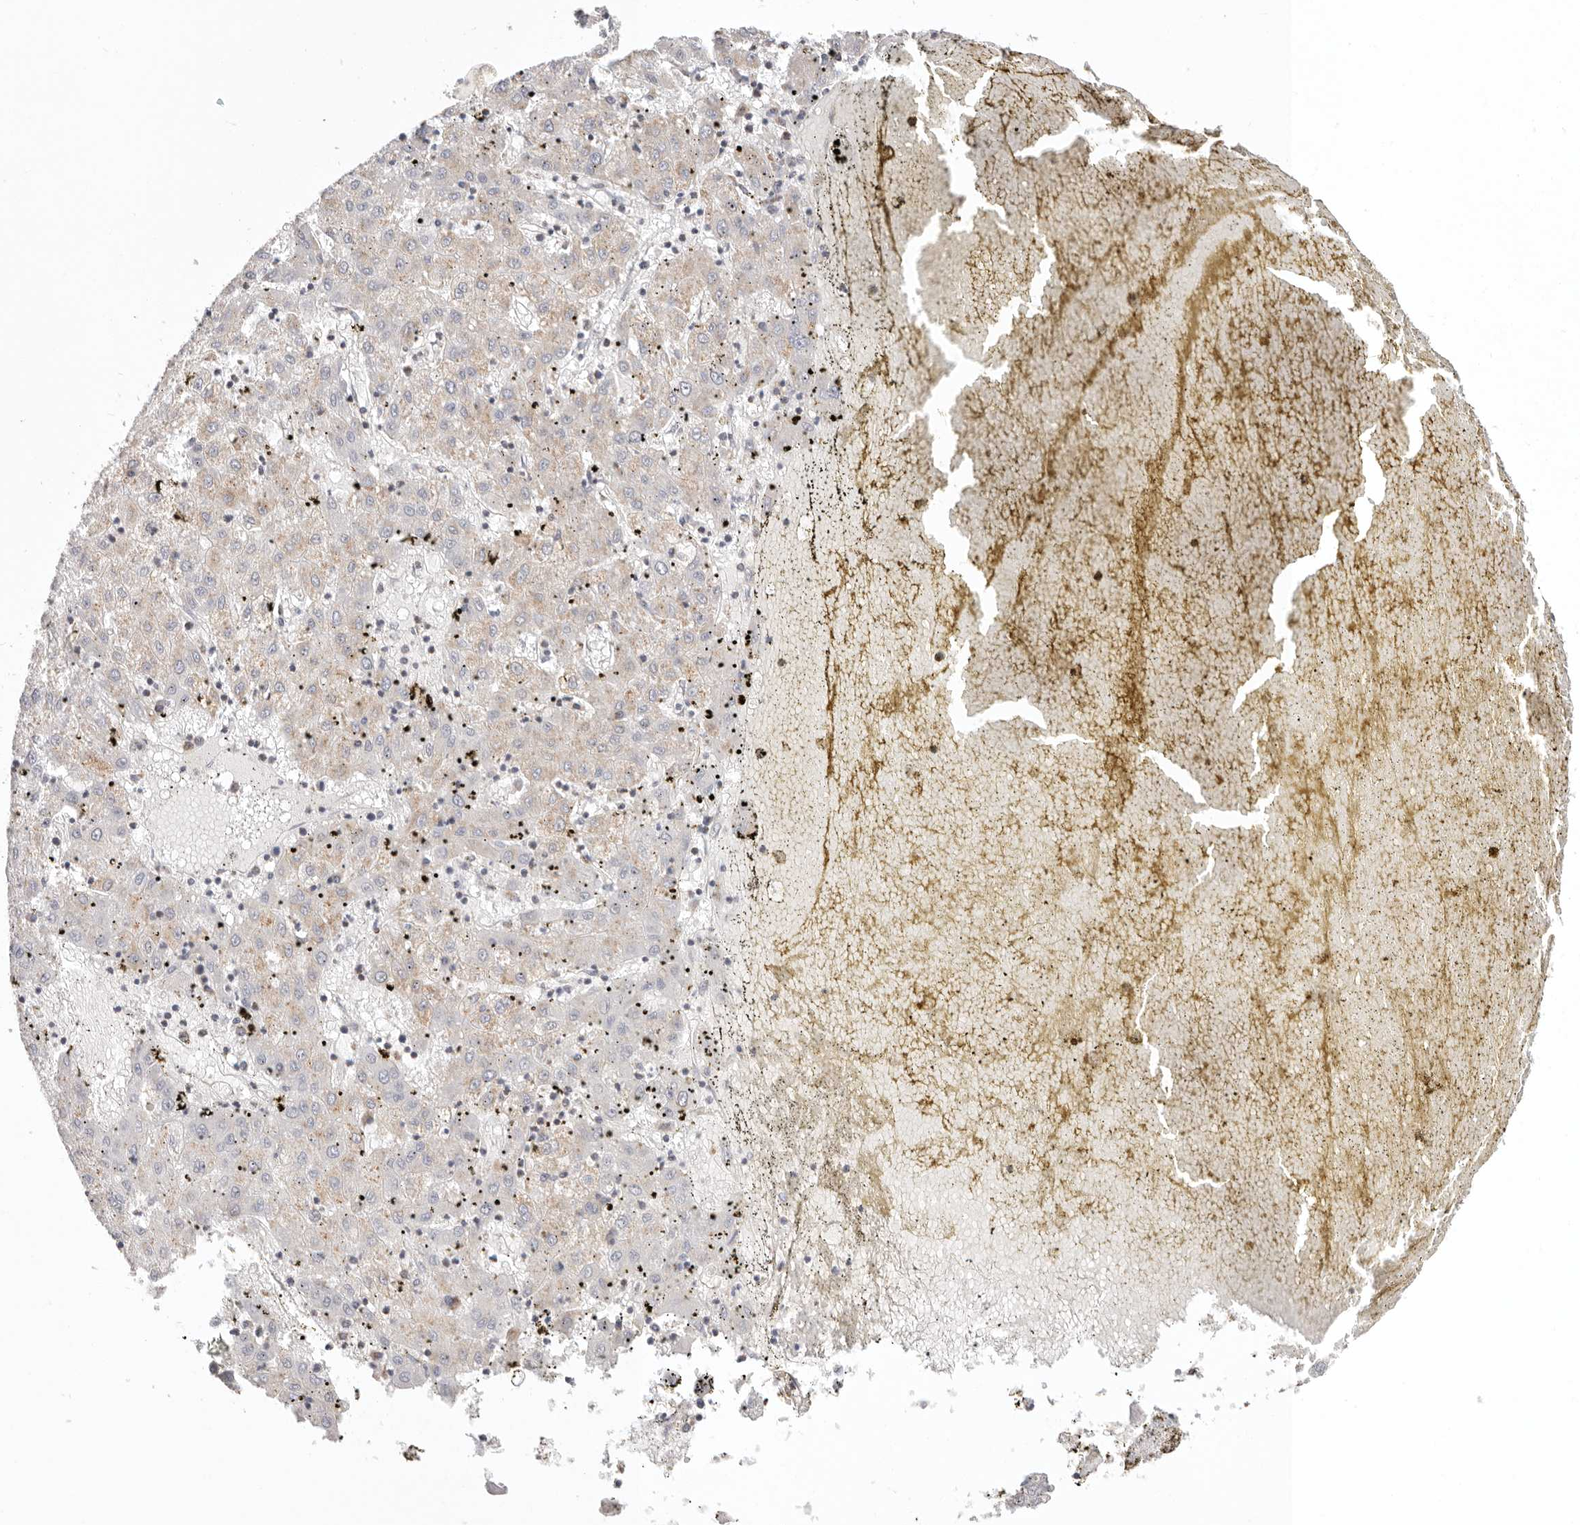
{"staining": {"intensity": "weak", "quantity": "<25%", "location": "cytoplasmic/membranous"}, "tissue": "liver cancer", "cell_type": "Tumor cells", "image_type": "cancer", "snomed": [{"axis": "morphology", "description": "Carcinoma, Hepatocellular, NOS"}, {"axis": "topography", "description": "Liver"}], "caption": "A high-resolution micrograph shows IHC staining of liver cancer, which reveals no significant expression in tumor cells.", "gene": "KCMF1", "patient": {"sex": "male", "age": 72}}